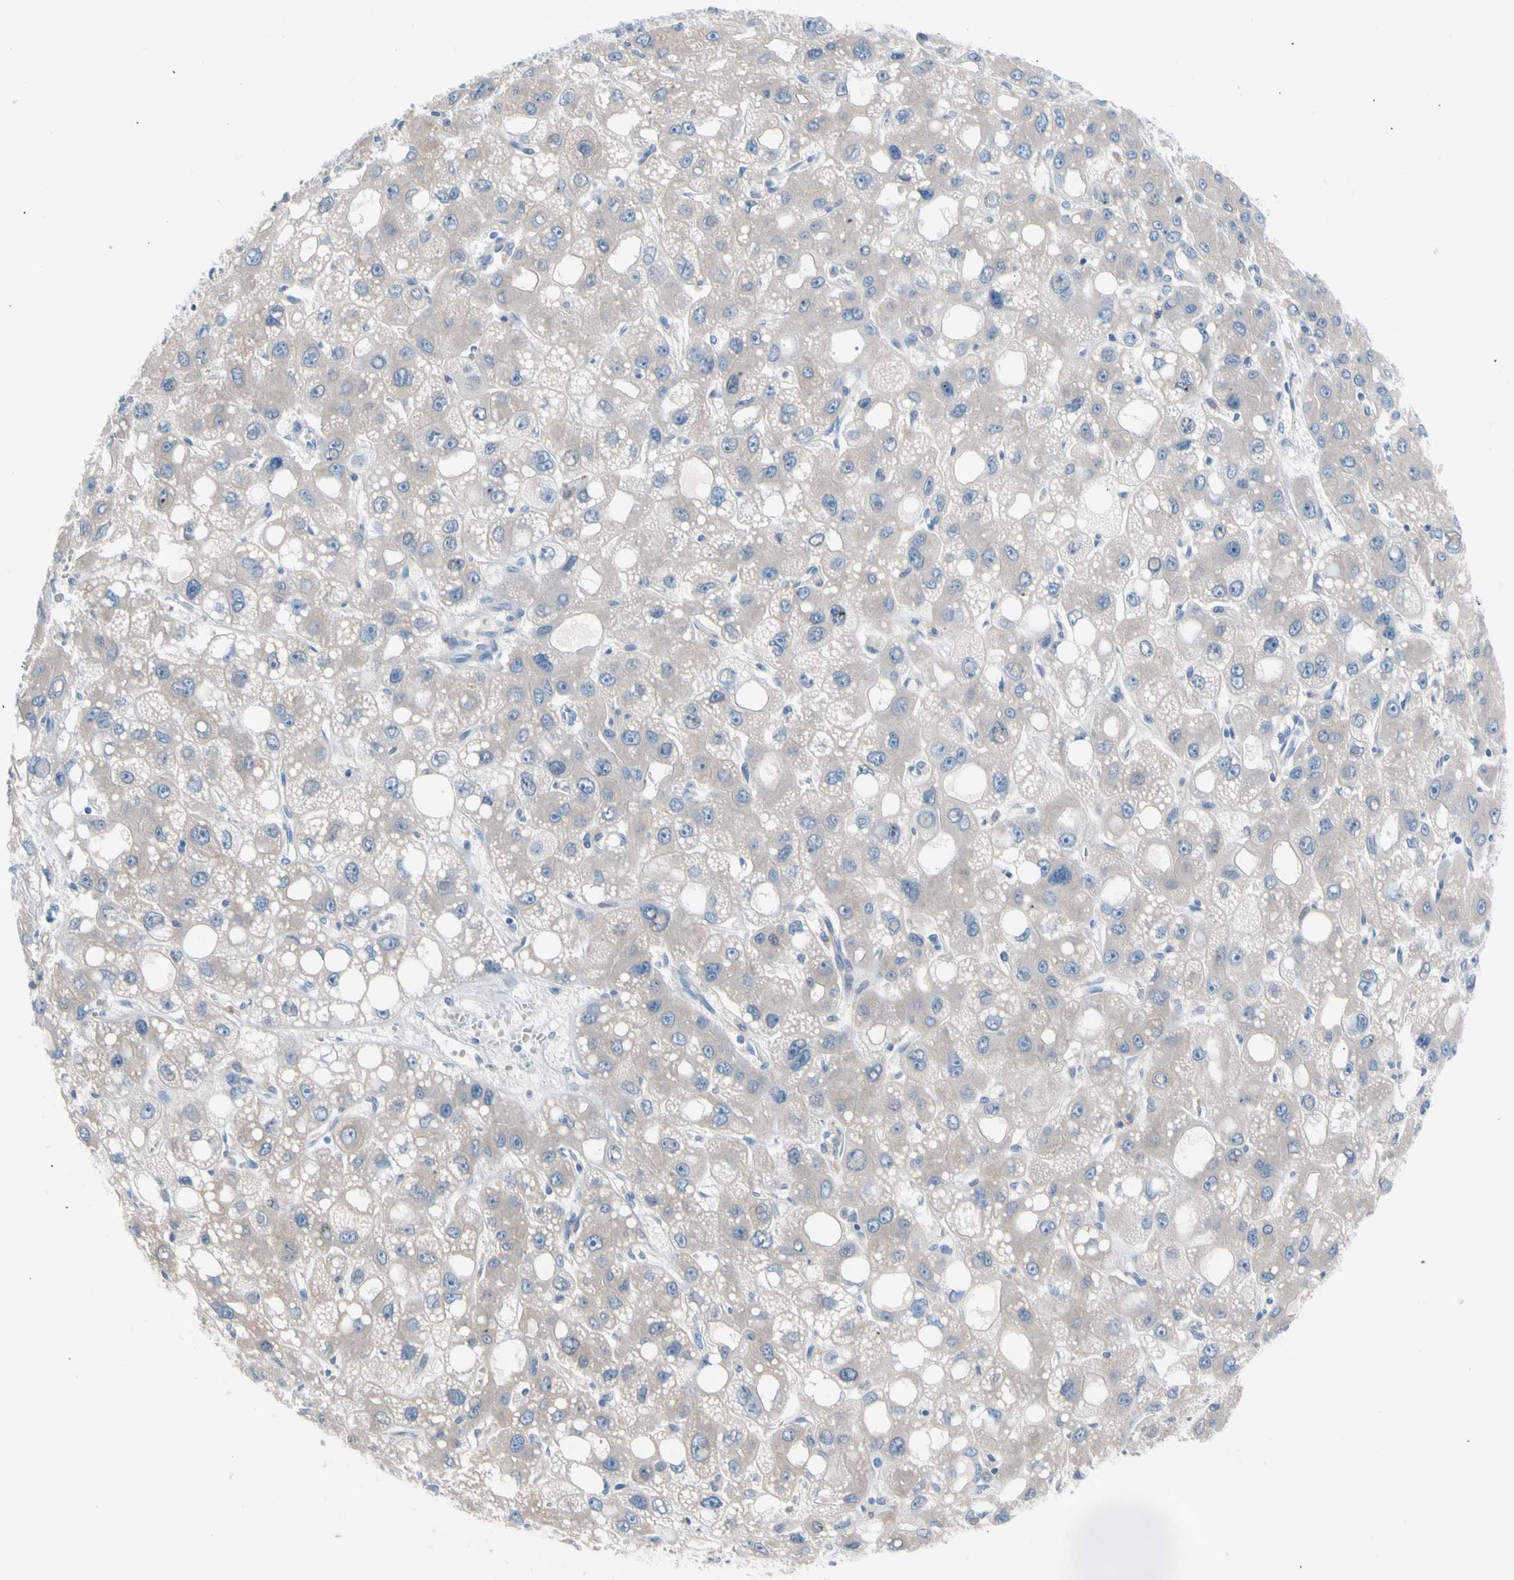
{"staining": {"intensity": "weak", "quantity": "25%-75%", "location": "cytoplasmic/membranous"}, "tissue": "liver cancer", "cell_type": "Tumor cells", "image_type": "cancer", "snomed": [{"axis": "morphology", "description": "Carcinoma, Hepatocellular, NOS"}, {"axis": "topography", "description": "Liver"}], "caption": "Tumor cells display weak cytoplasmic/membranous expression in about 25%-75% of cells in hepatocellular carcinoma (liver). The staining is performed using DAB brown chromogen to label protein expression. The nuclei are counter-stained blue using hematoxylin.", "gene": "CASQ1", "patient": {"sex": "male", "age": 55}}